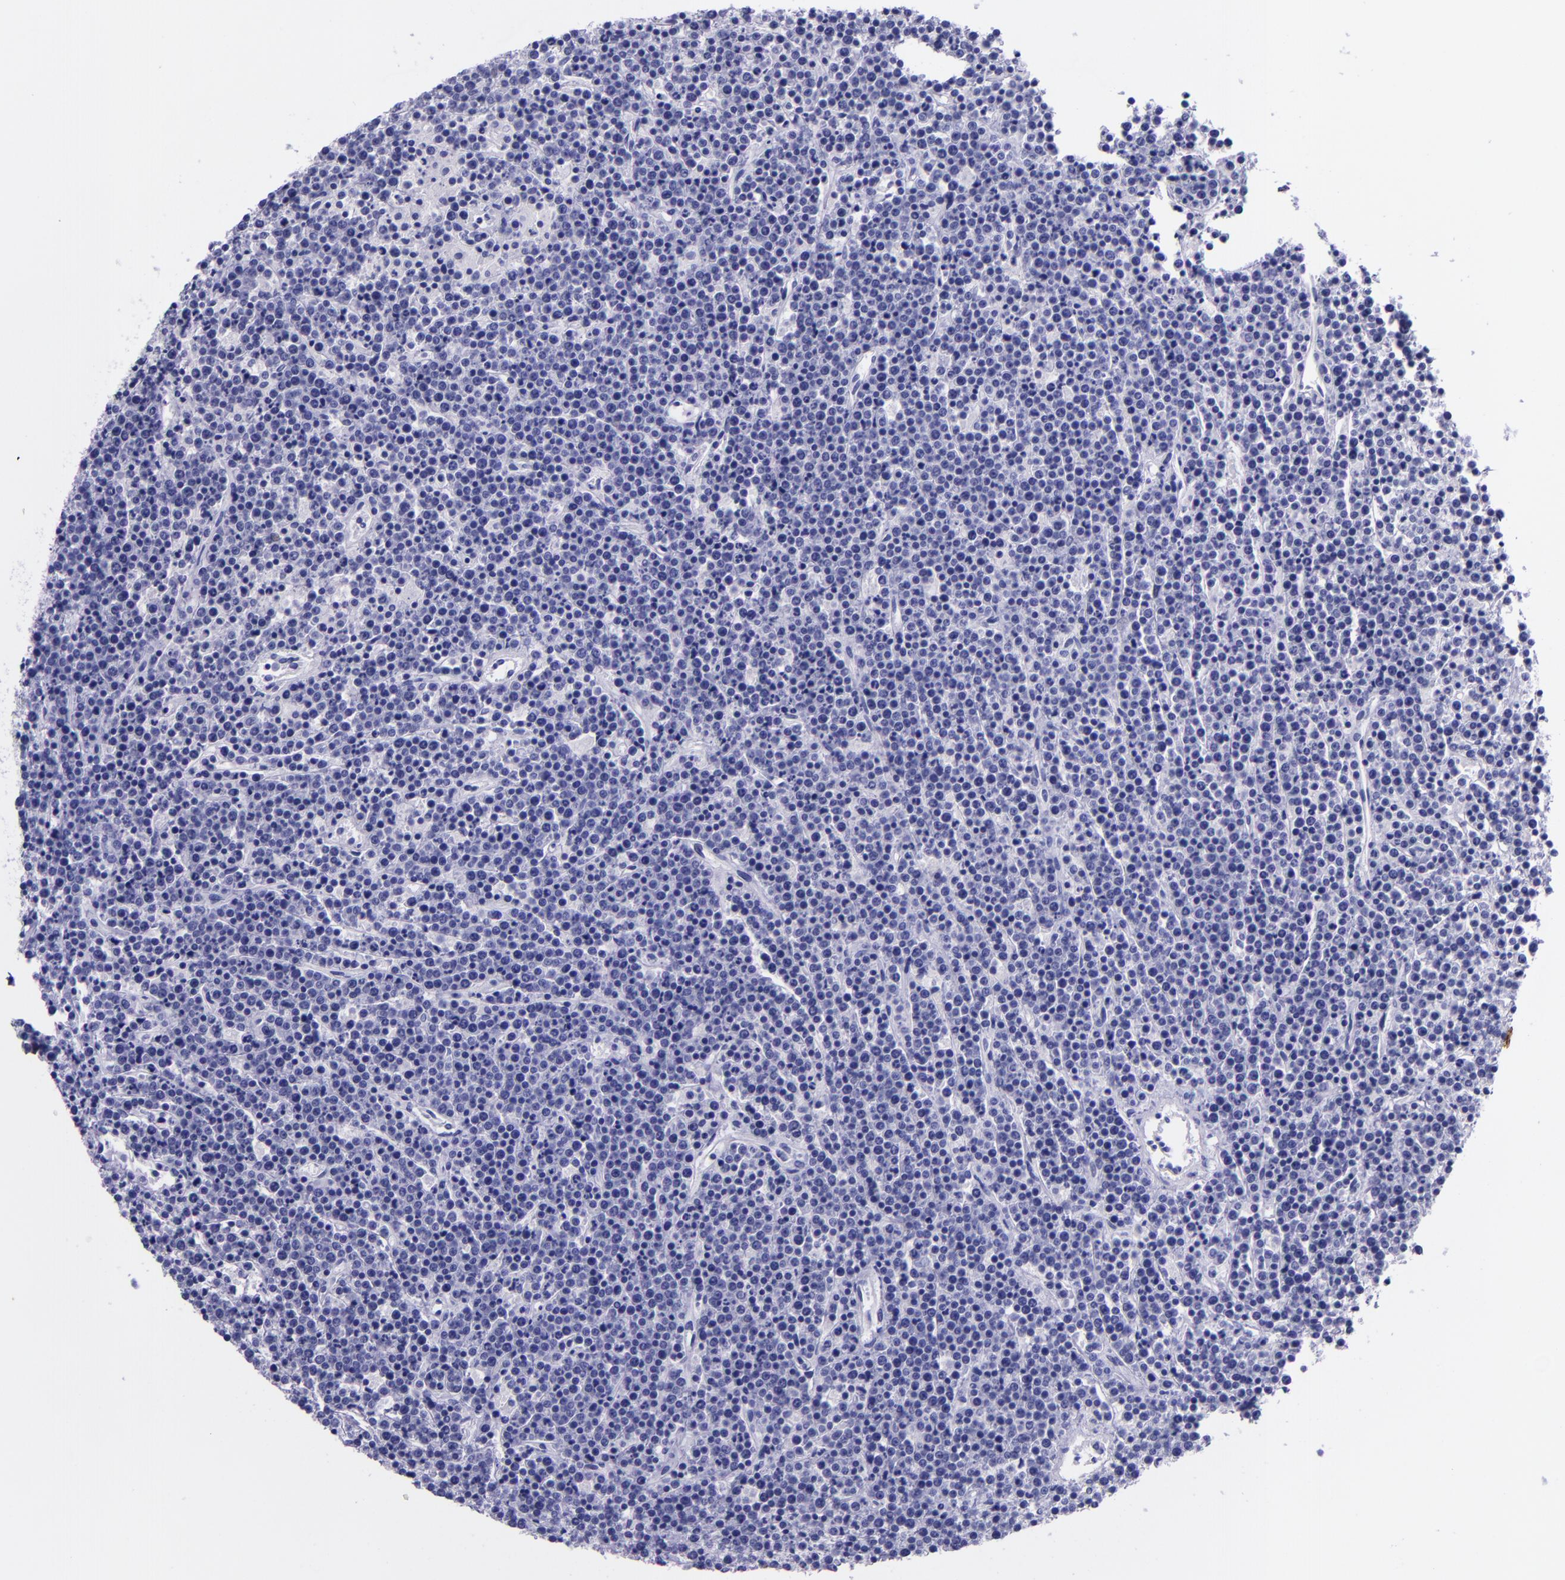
{"staining": {"intensity": "negative", "quantity": "none", "location": "none"}, "tissue": "lymphoma", "cell_type": "Tumor cells", "image_type": "cancer", "snomed": [{"axis": "morphology", "description": "Malignant lymphoma, non-Hodgkin's type, High grade"}, {"axis": "topography", "description": "Ovary"}], "caption": "Immunohistochemical staining of human lymphoma reveals no significant positivity in tumor cells.", "gene": "KRT4", "patient": {"sex": "female", "age": 56}}